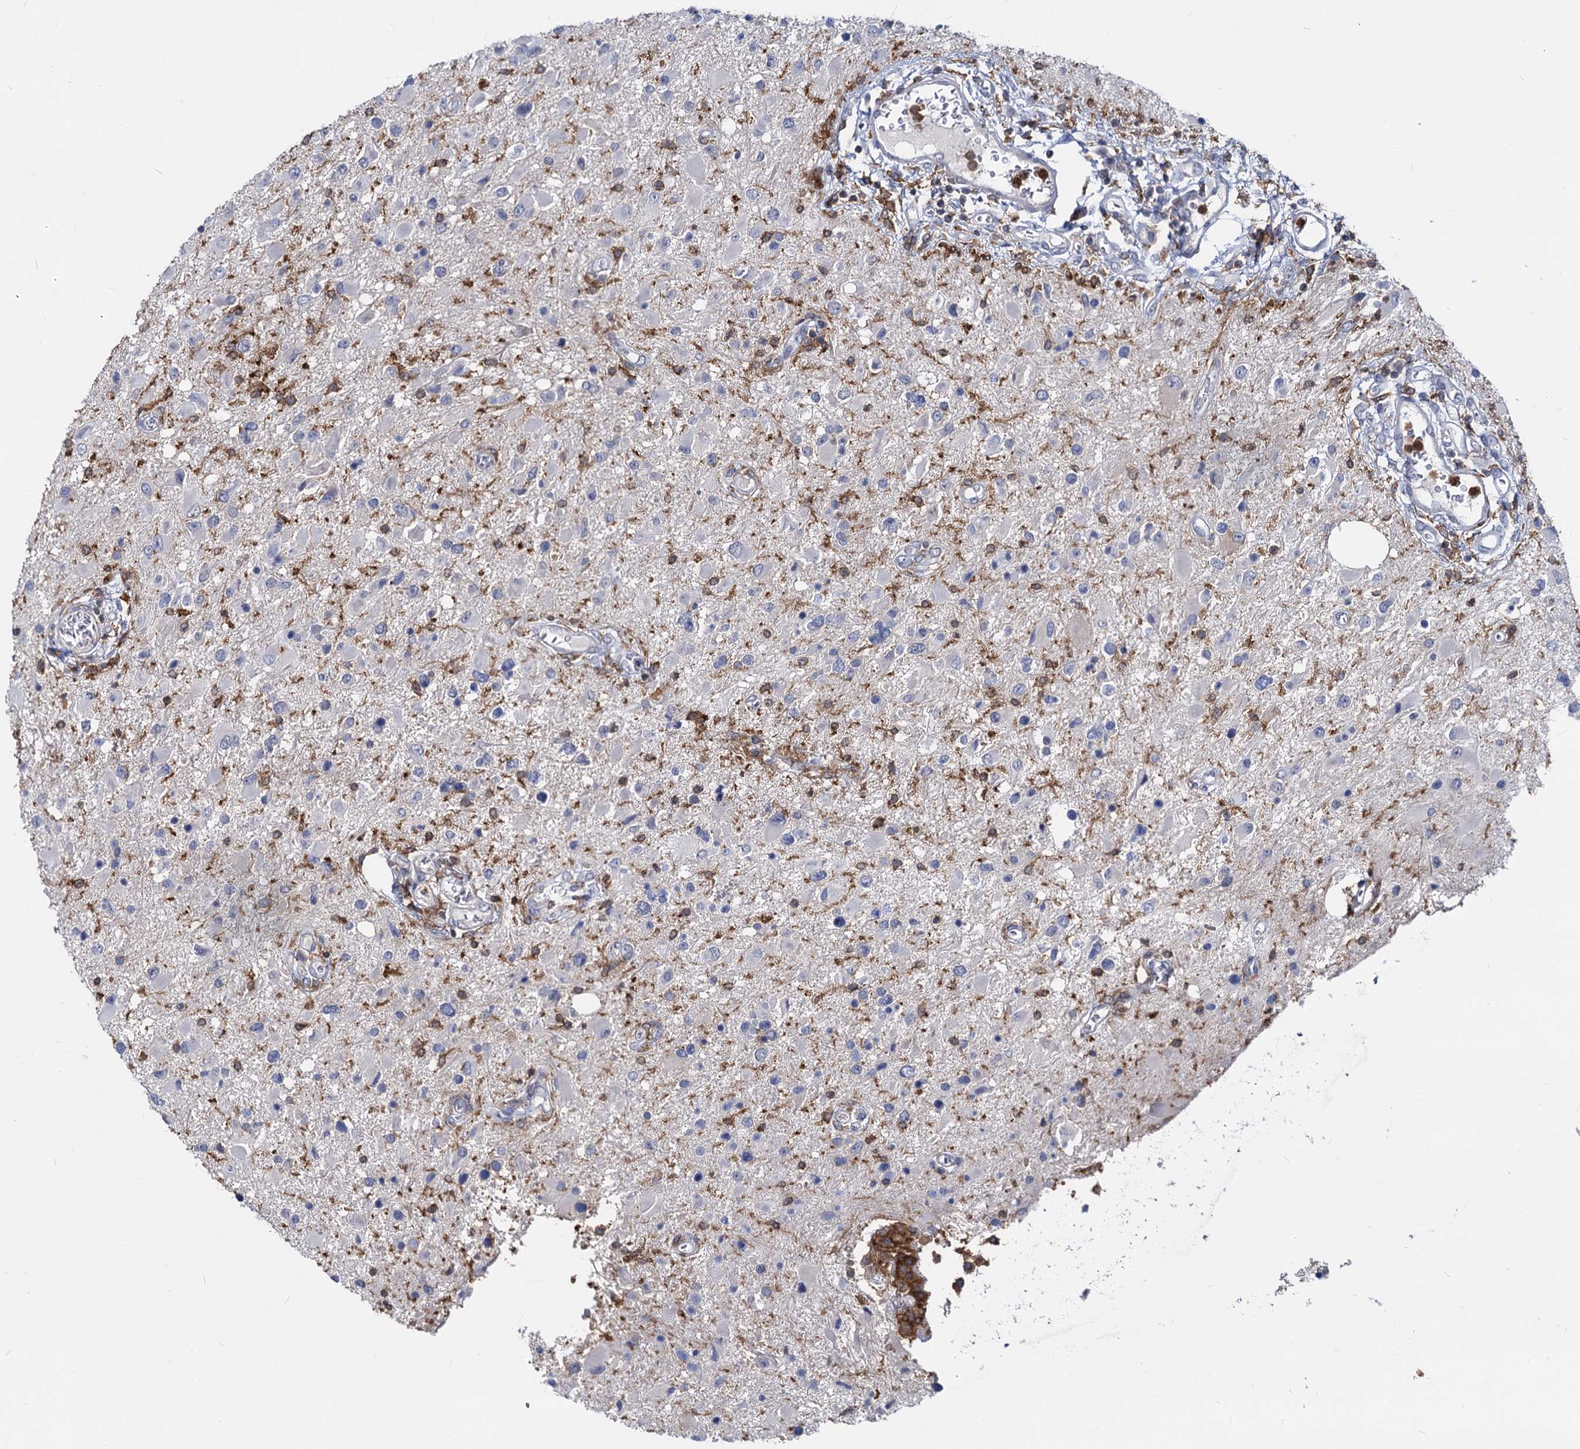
{"staining": {"intensity": "negative", "quantity": "none", "location": "none"}, "tissue": "glioma", "cell_type": "Tumor cells", "image_type": "cancer", "snomed": [{"axis": "morphology", "description": "Glioma, malignant, High grade"}, {"axis": "topography", "description": "Brain"}], "caption": "IHC photomicrograph of neoplastic tissue: human glioma stained with DAB (3,3'-diaminobenzidine) displays no significant protein staining in tumor cells.", "gene": "RHOG", "patient": {"sex": "male", "age": 53}}